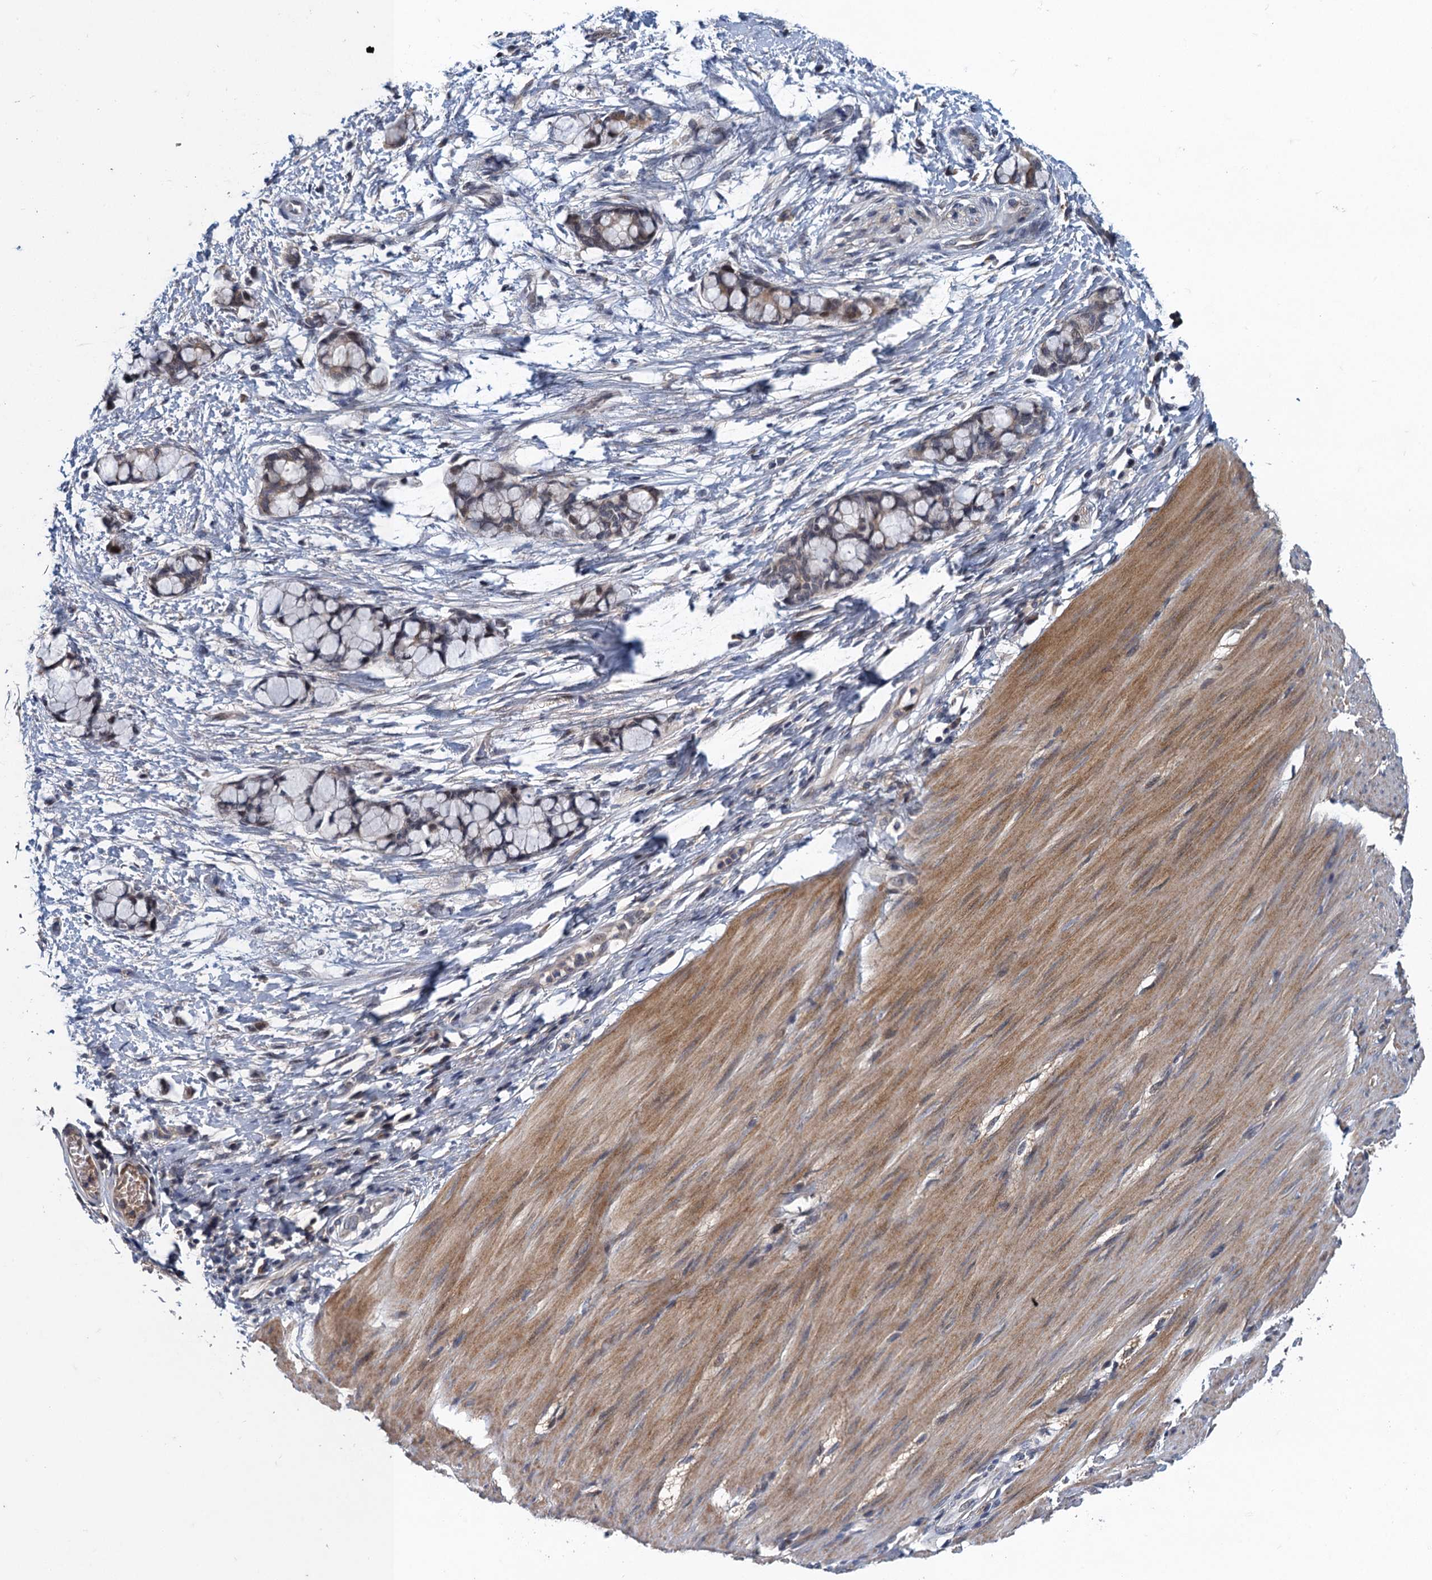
{"staining": {"intensity": "moderate", "quantity": ">75%", "location": "cytoplasmic/membranous"}, "tissue": "smooth muscle", "cell_type": "Smooth muscle cells", "image_type": "normal", "snomed": [{"axis": "morphology", "description": "Normal tissue, NOS"}, {"axis": "morphology", "description": "Adenocarcinoma, NOS"}, {"axis": "topography", "description": "Colon"}, {"axis": "topography", "description": "Peripheral nerve tissue"}], "caption": "IHC micrograph of normal smooth muscle stained for a protein (brown), which reveals medium levels of moderate cytoplasmic/membranous staining in approximately >75% of smooth muscle cells.", "gene": "MDM1", "patient": {"sex": "male", "age": 14}}